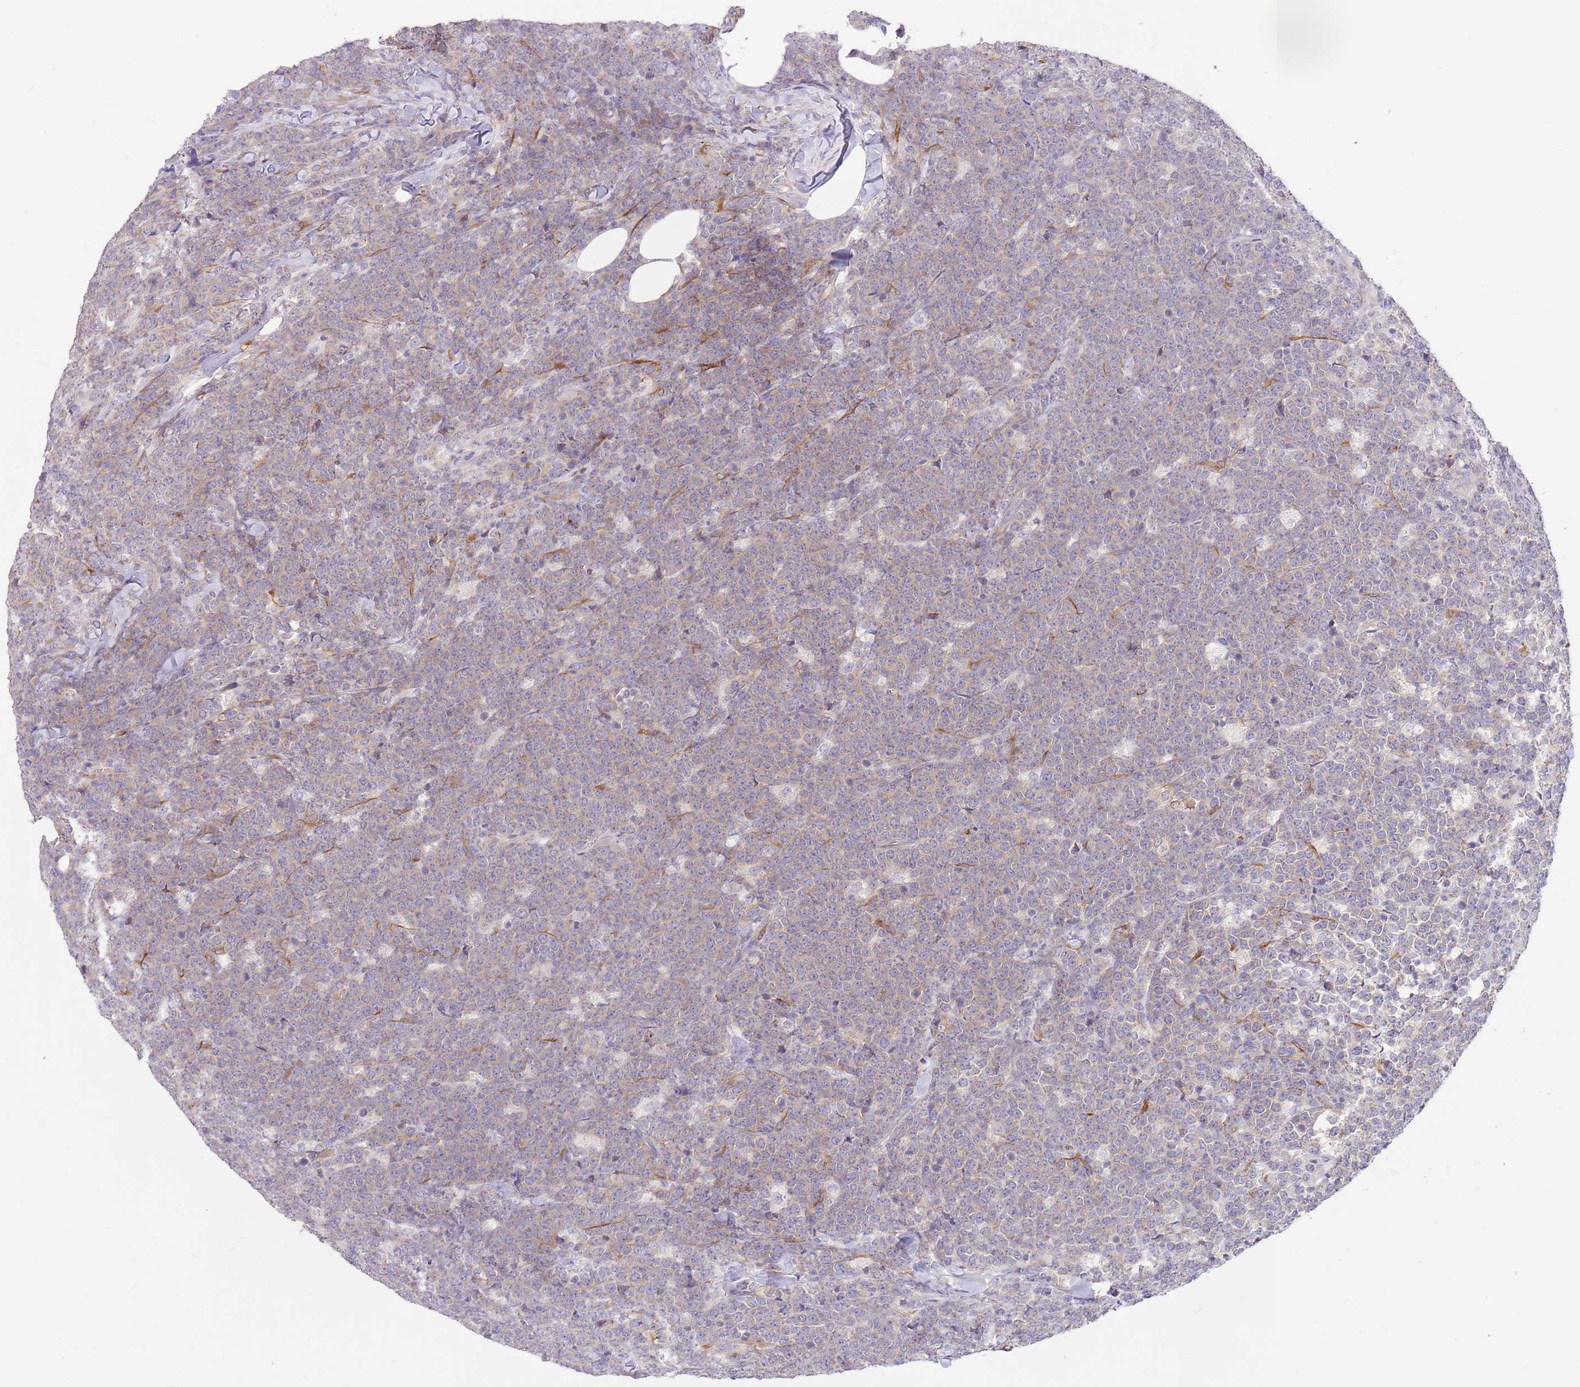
{"staining": {"intensity": "negative", "quantity": "none", "location": "none"}, "tissue": "lymphoma", "cell_type": "Tumor cells", "image_type": "cancer", "snomed": [{"axis": "morphology", "description": "Malignant lymphoma, non-Hodgkin's type, High grade"}, {"axis": "topography", "description": "Small intestine"}], "caption": "Tumor cells show no significant protein staining in lymphoma.", "gene": "RFK", "patient": {"sex": "male", "age": 8}}